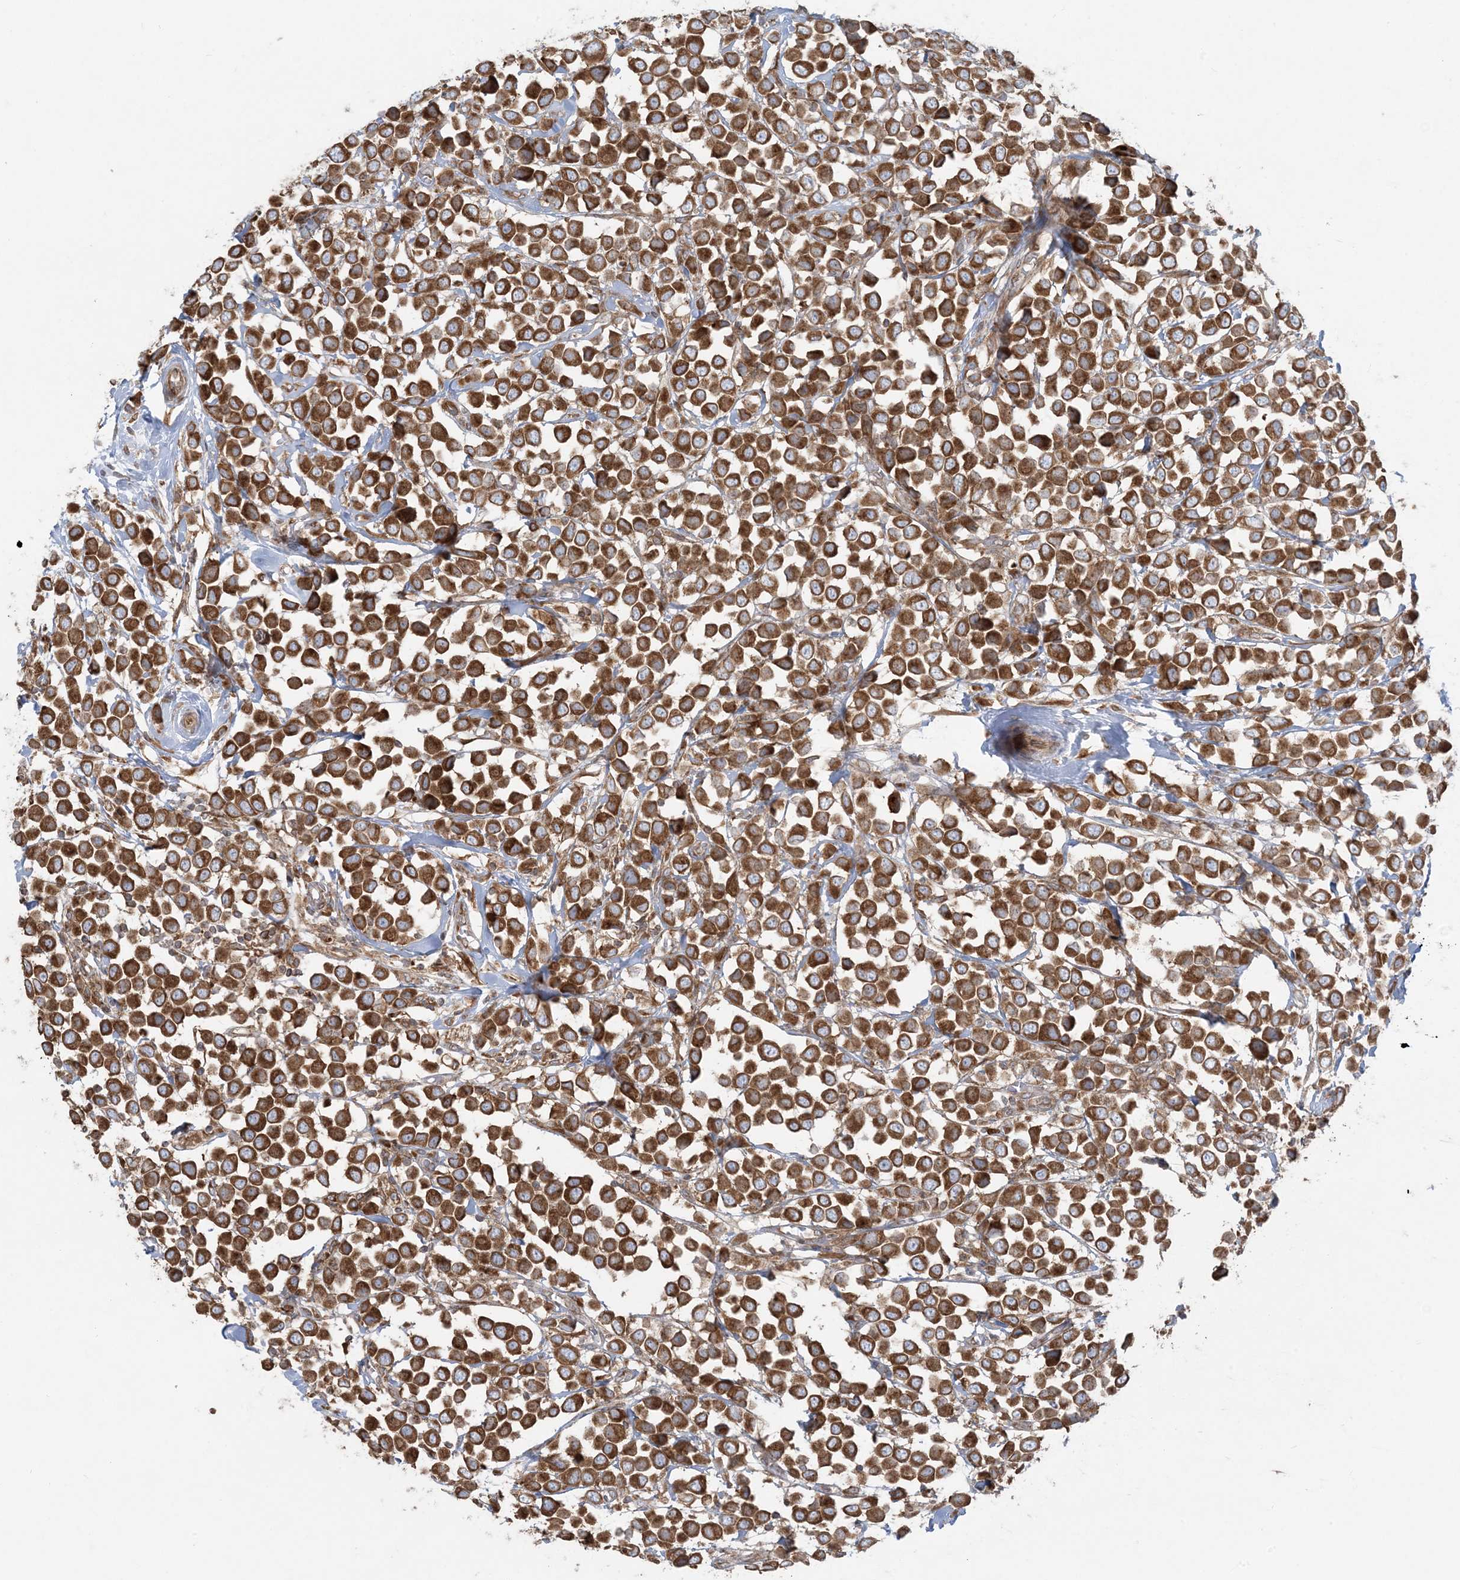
{"staining": {"intensity": "moderate", "quantity": ">75%", "location": "cytoplasmic/membranous"}, "tissue": "breast cancer", "cell_type": "Tumor cells", "image_type": "cancer", "snomed": [{"axis": "morphology", "description": "Duct carcinoma"}, {"axis": "topography", "description": "Breast"}], "caption": "Protein expression by IHC demonstrates moderate cytoplasmic/membranous staining in approximately >75% of tumor cells in breast cancer.", "gene": "UBXN4", "patient": {"sex": "female", "age": 61}}